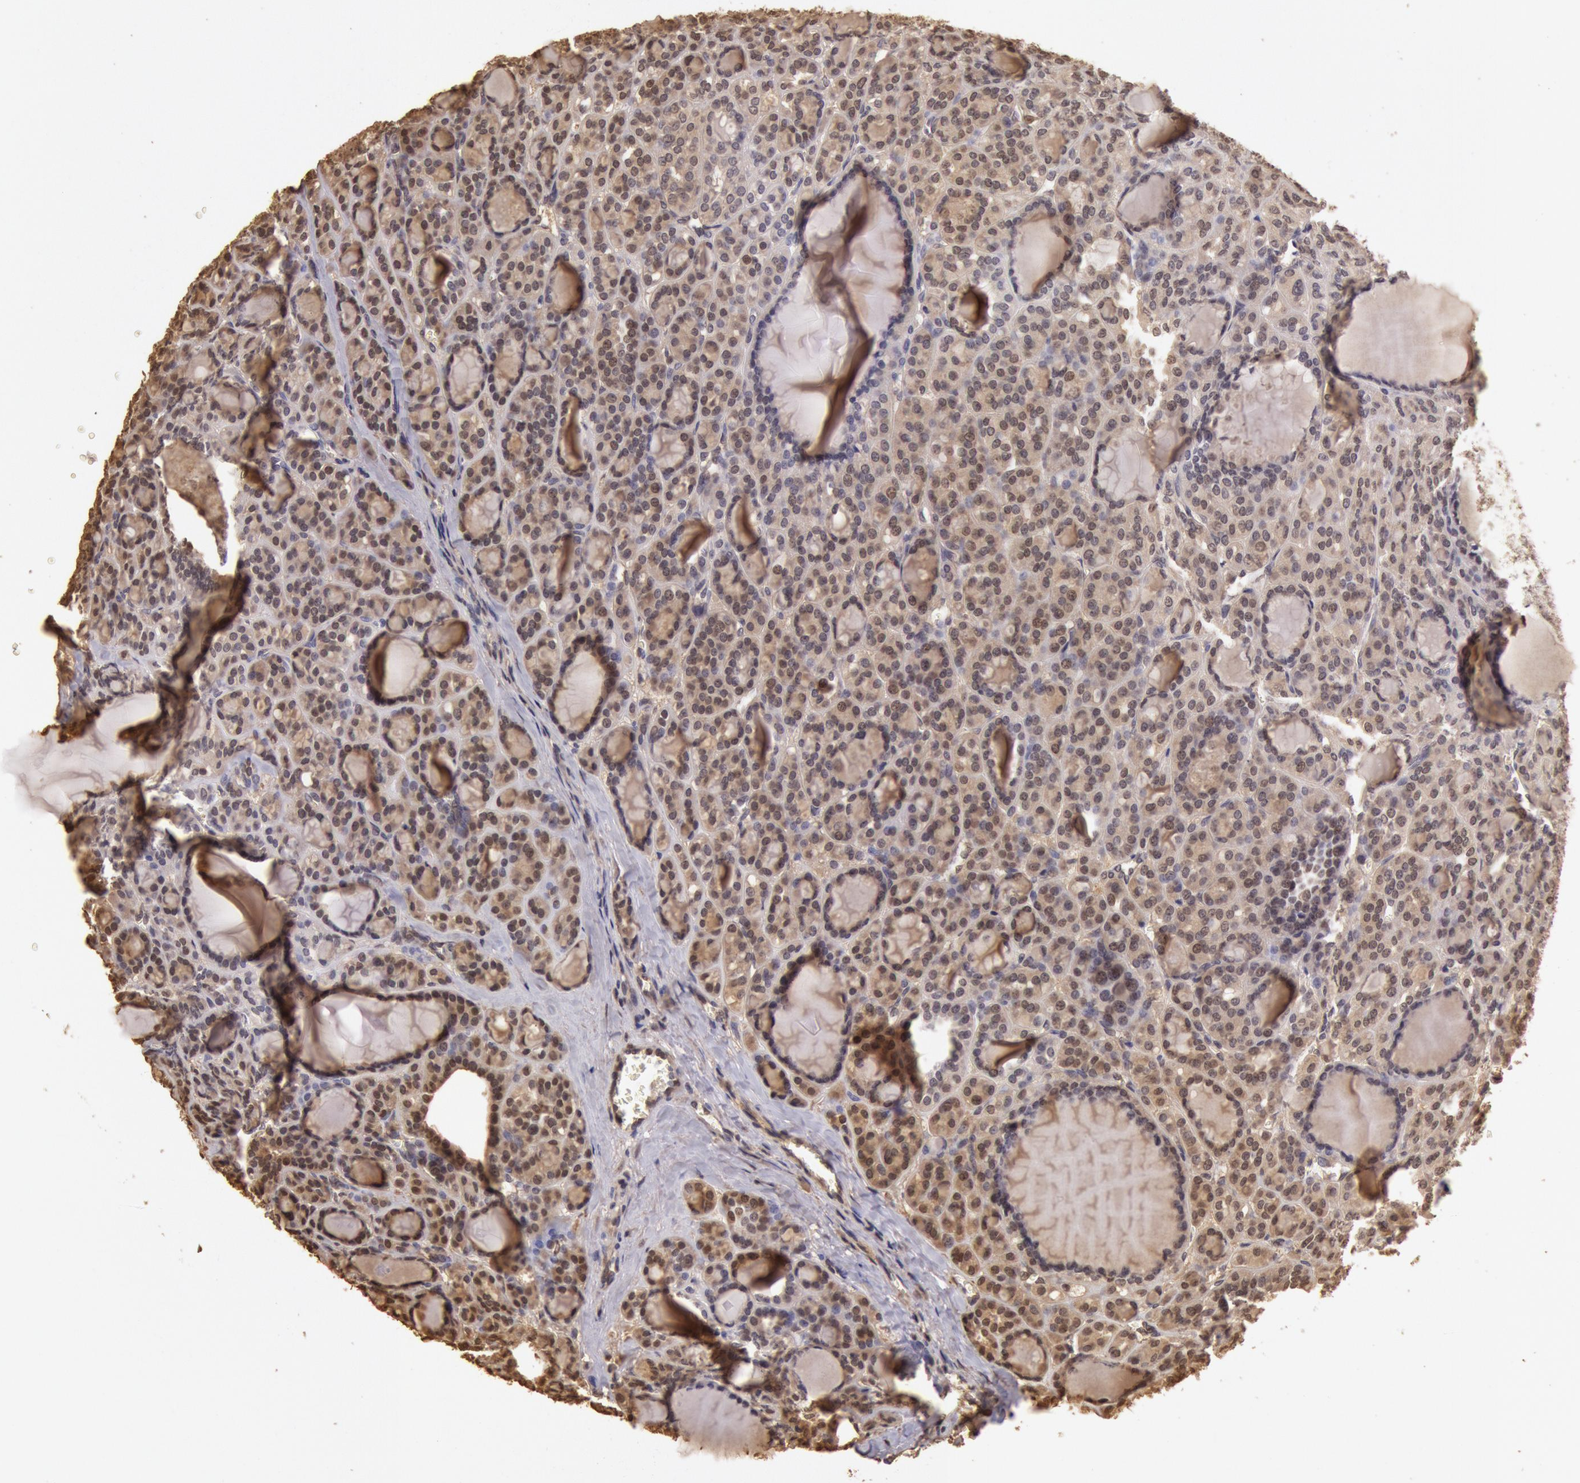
{"staining": {"intensity": "moderate", "quantity": ">75%", "location": "cytoplasmic/membranous,nuclear"}, "tissue": "thyroid cancer", "cell_type": "Tumor cells", "image_type": "cancer", "snomed": [{"axis": "morphology", "description": "Follicular adenoma carcinoma, NOS"}, {"axis": "topography", "description": "Thyroid gland"}], "caption": "Thyroid cancer (follicular adenoma carcinoma) was stained to show a protein in brown. There is medium levels of moderate cytoplasmic/membranous and nuclear positivity in about >75% of tumor cells.", "gene": "SOD1", "patient": {"sex": "female", "age": 71}}